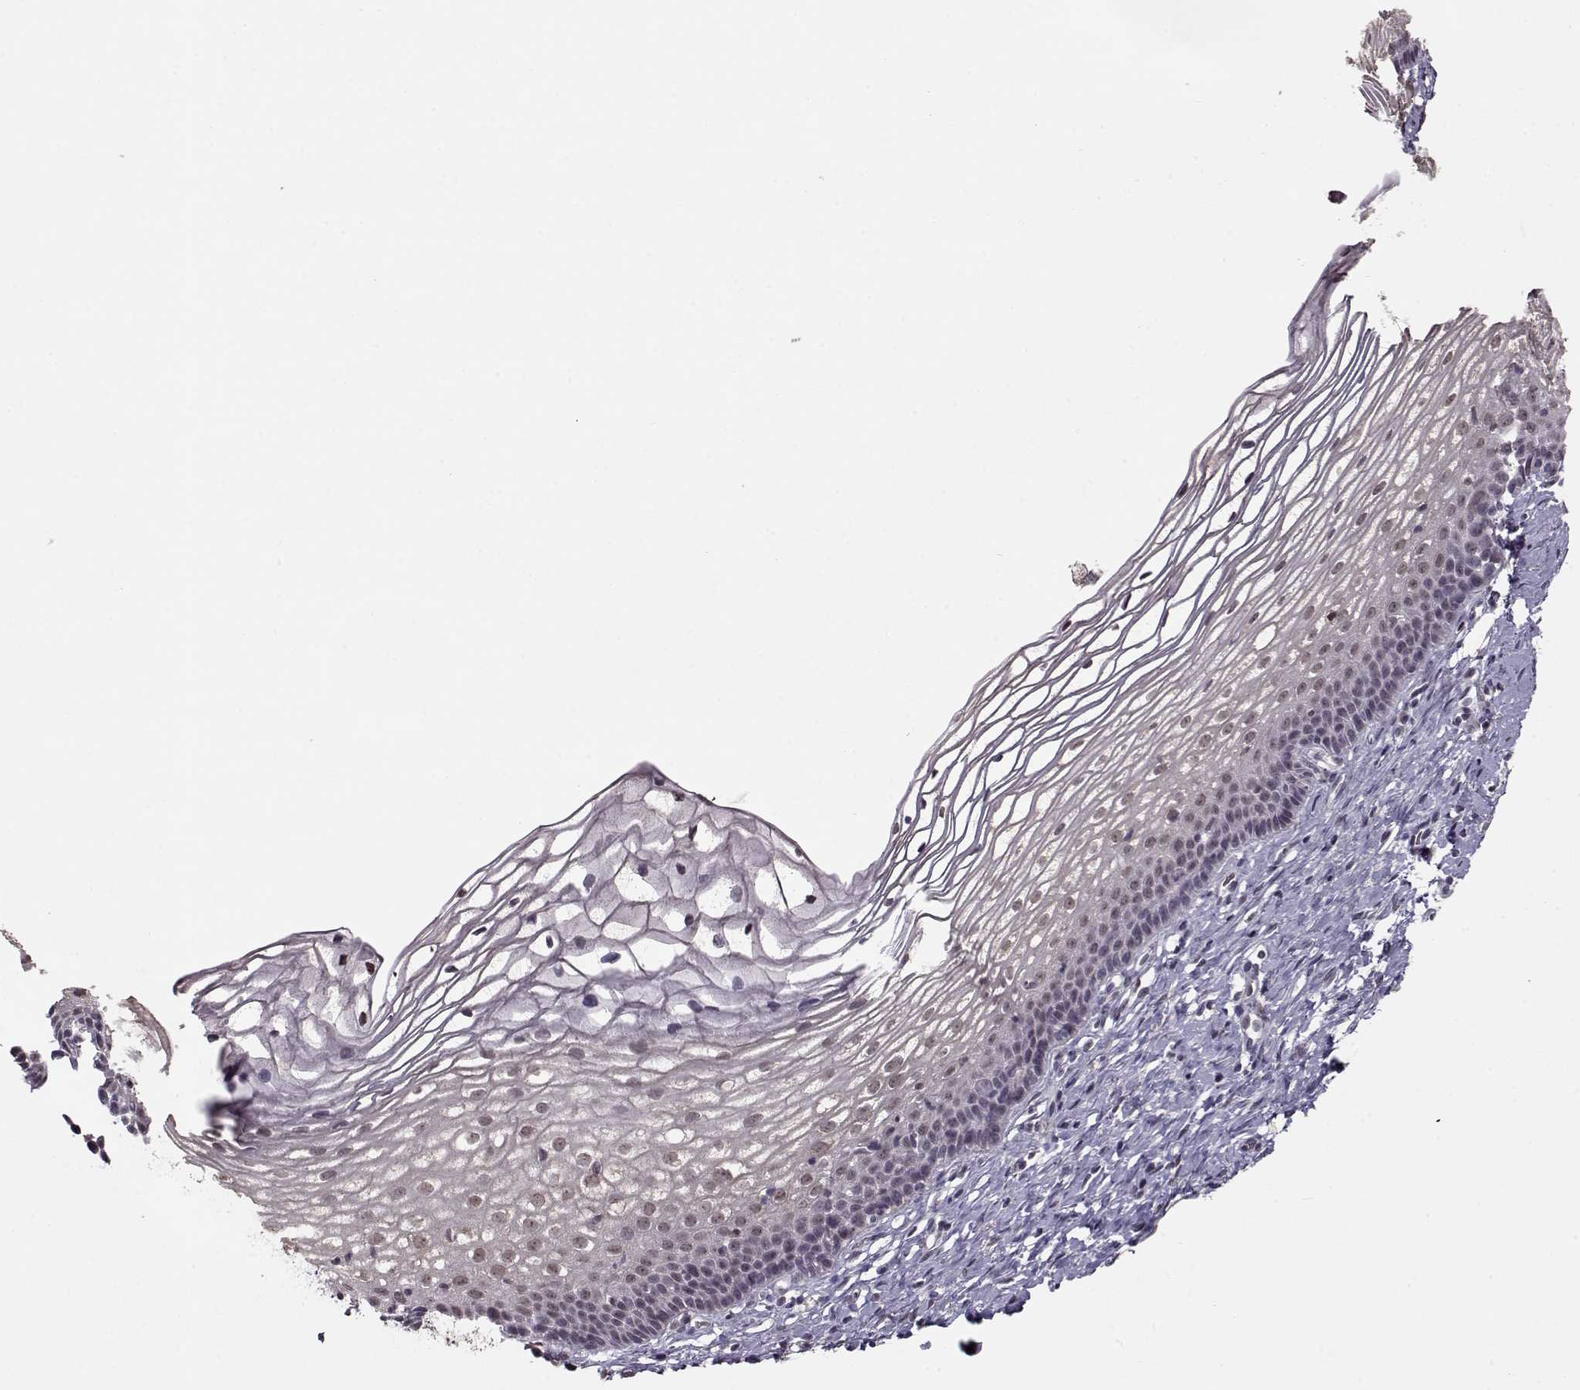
{"staining": {"intensity": "negative", "quantity": "none", "location": "none"}, "tissue": "cervix", "cell_type": "Glandular cells", "image_type": "normal", "snomed": [{"axis": "morphology", "description": "Normal tissue, NOS"}, {"axis": "topography", "description": "Cervix"}], "caption": "Immunohistochemical staining of unremarkable cervix displays no significant positivity in glandular cells.", "gene": "PCP4", "patient": {"sex": "female", "age": 39}}